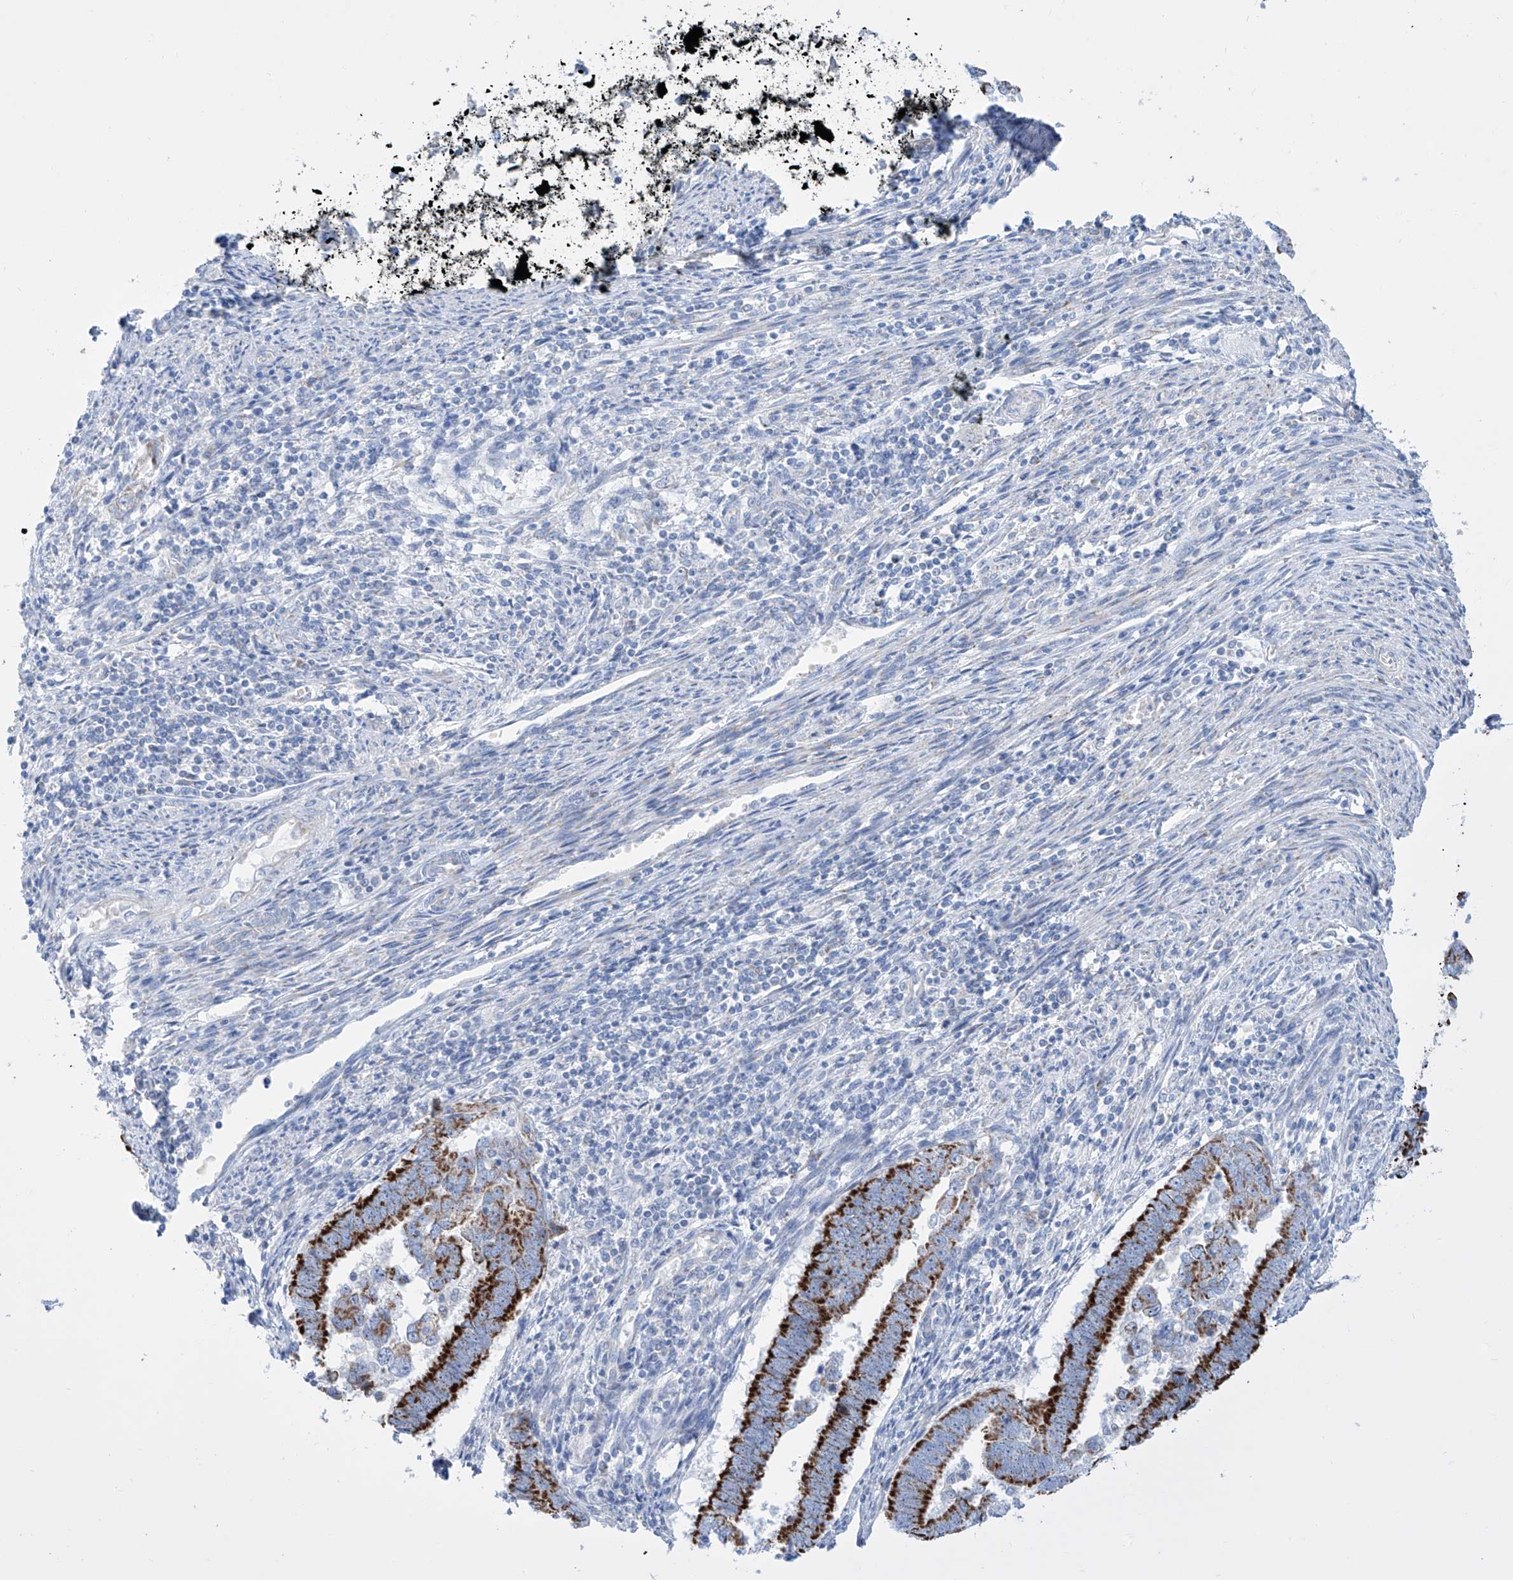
{"staining": {"intensity": "strong", "quantity": ">75%", "location": "cytoplasmic/membranous"}, "tissue": "endometrial cancer", "cell_type": "Tumor cells", "image_type": "cancer", "snomed": [{"axis": "morphology", "description": "Adenocarcinoma, NOS"}, {"axis": "topography", "description": "Endometrium"}], "caption": "A brown stain labels strong cytoplasmic/membranous expression of a protein in human endometrial adenocarcinoma tumor cells.", "gene": "ALDH6A1", "patient": {"sex": "female", "age": 75}}